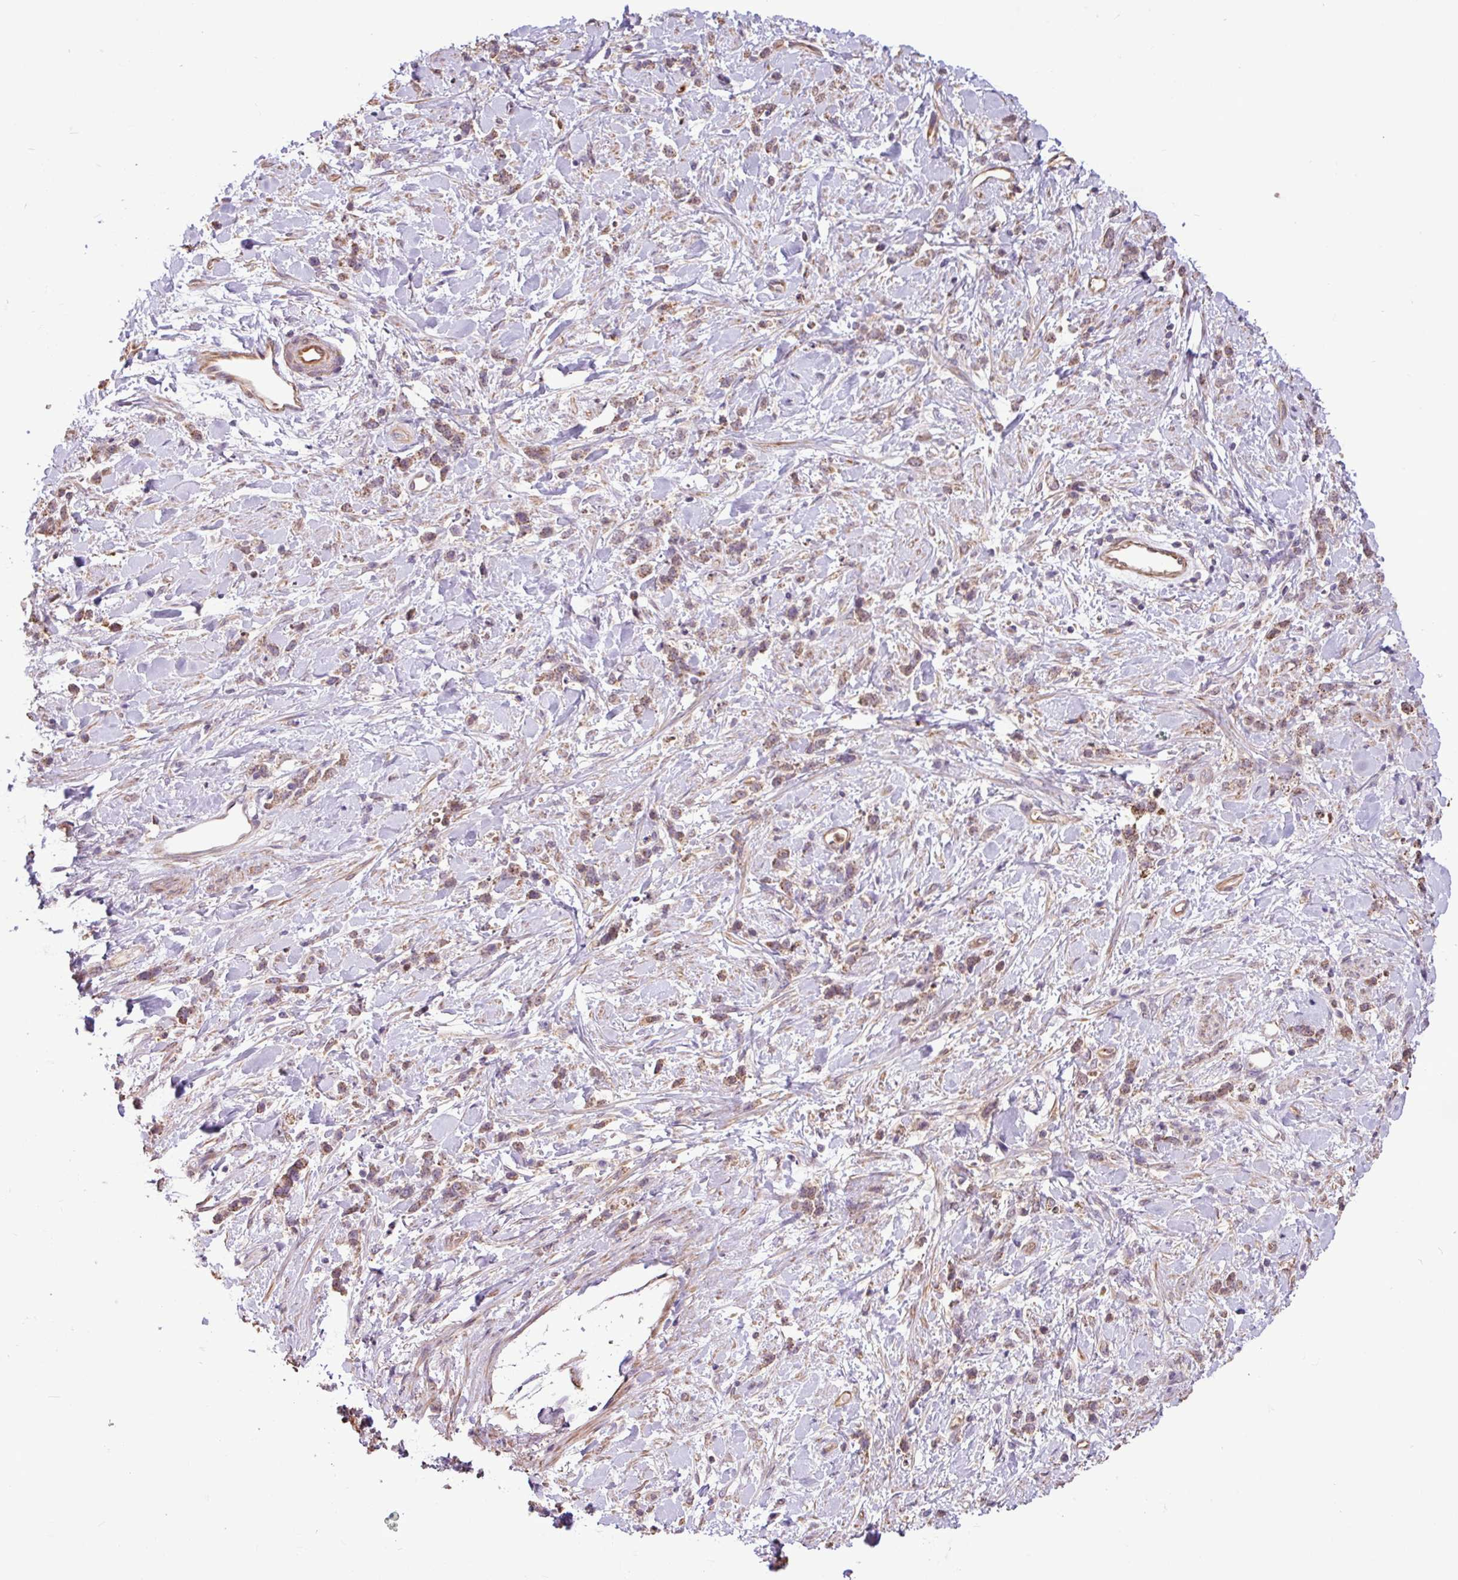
{"staining": {"intensity": "weak", "quantity": ">75%", "location": "cytoplasmic/membranous"}, "tissue": "stomach cancer", "cell_type": "Tumor cells", "image_type": "cancer", "snomed": [{"axis": "morphology", "description": "Adenocarcinoma, NOS"}, {"axis": "topography", "description": "Stomach"}], "caption": "IHC (DAB (3,3'-diaminobenzidine)) staining of stomach cancer (adenocarcinoma) displays weak cytoplasmic/membranous protein staining in about >75% of tumor cells.", "gene": "CHST11", "patient": {"sex": "female", "age": 60}}